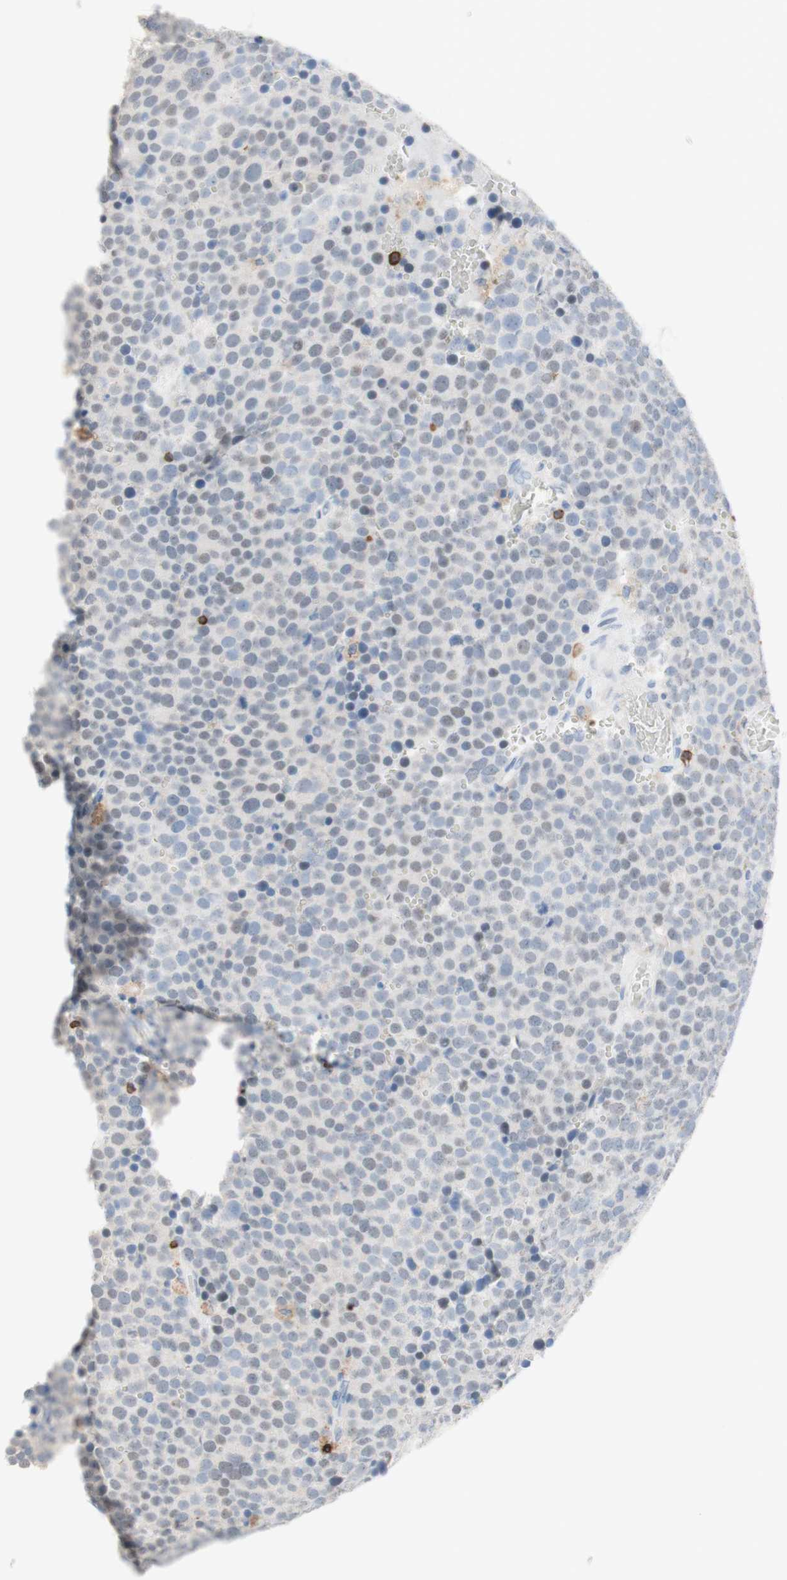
{"staining": {"intensity": "negative", "quantity": "none", "location": "none"}, "tissue": "testis cancer", "cell_type": "Tumor cells", "image_type": "cancer", "snomed": [{"axis": "morphology", "description": "Seminoma, NOS"}, {"axis": "topography", "description": "Testis"}], "caption": "A high-resolution histopathology image shows immunohistochemistry (IHC) staining of seminoma (testis), which displays no significant positivity in tumor cells.", "gene": "SPINK6", "patient": {"sex": "male", "age": 71}}